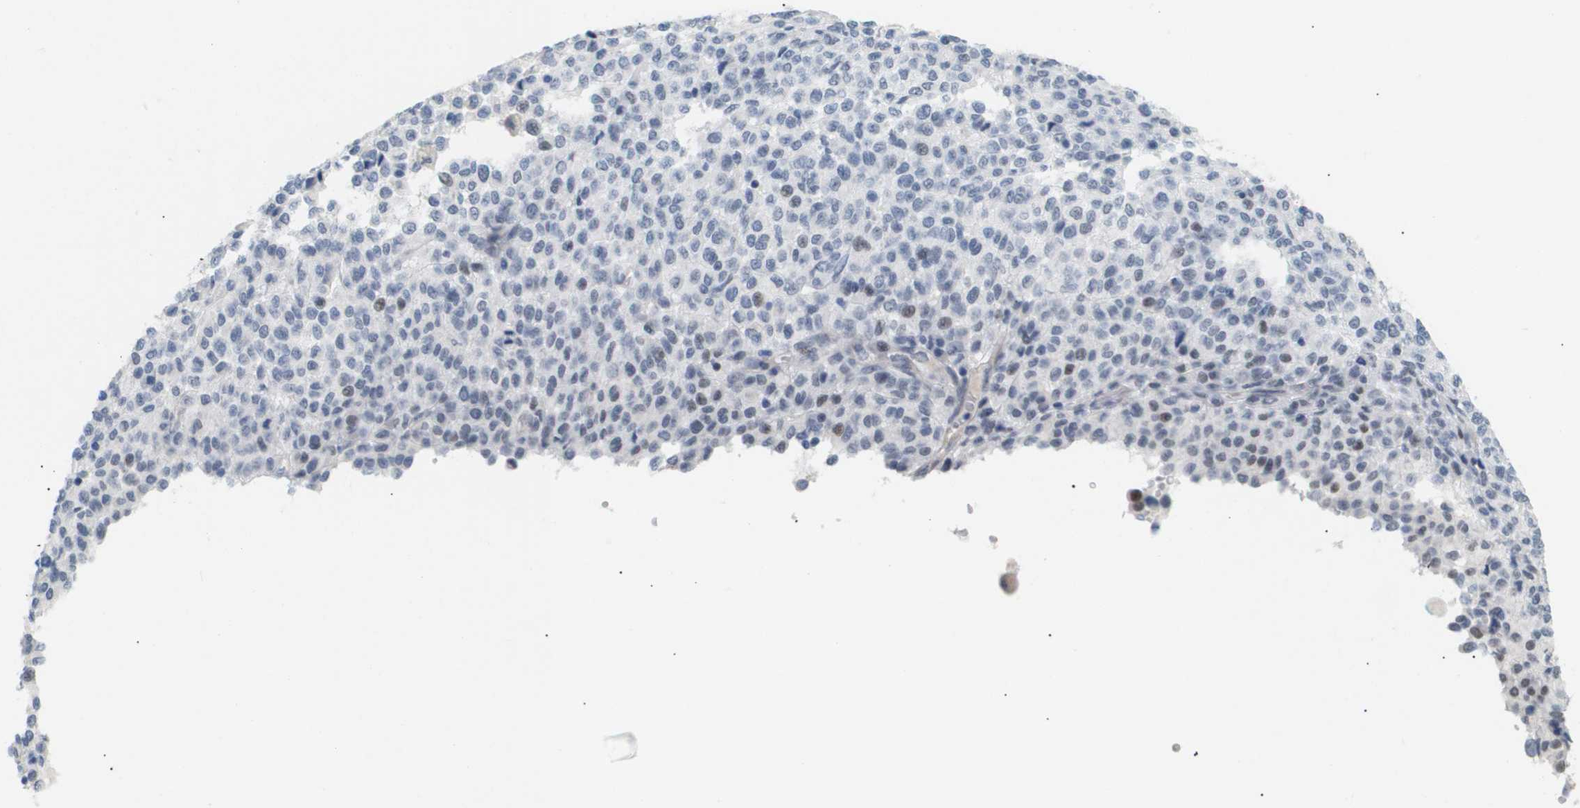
{"staining": {"intensity": "weak", "quantity": "<25%", "location": "nuclear"}, "tissue": "melanoma", "cell_type": "Tumor cells", "image_type": "cancer", "snomed": [{"axis": "morphology", "description": "Malignant melanoma, Metastatic site"}, {"axis": "topography", "description": "Pancreas"}], "caption": "Immunohistochemistry of human malignant melanoma (metastatic site) reveals no expression in tumor cells.", "gene": "PPARD", "patient": {"sex": "female", "age": 30}}